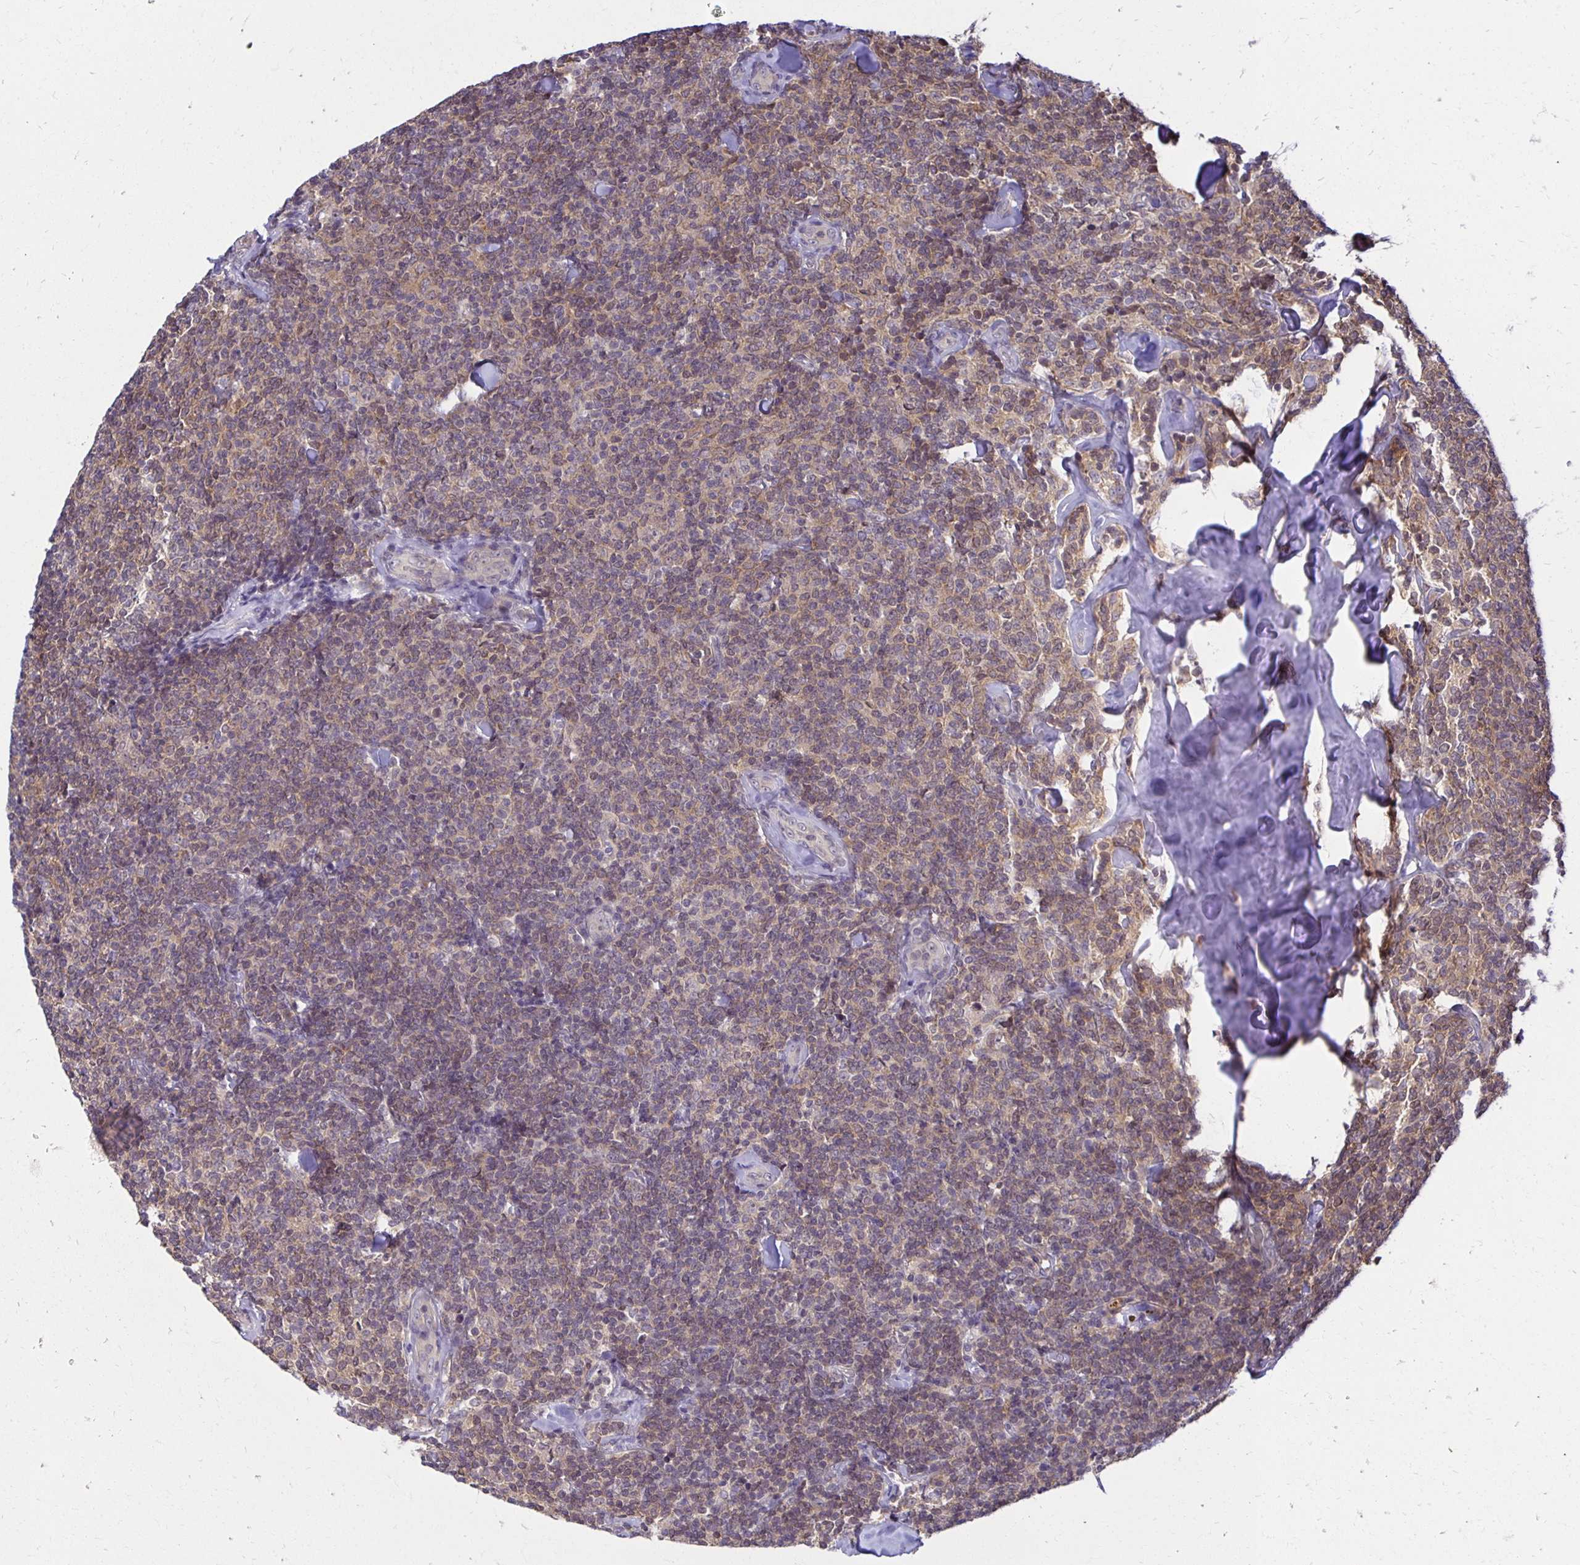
{"staining": {"intensity": "negative", "quantity": "none", "location": "none"}, "tissue": "lymphoma", "cell_type": "Tumor cells", "image_type": "cancer", "snomed": [{"axis": "morphology", "description": "Malignant lymphoma, non-Hodgkin's type, Low grade"}, {"axis": "topography", "description": "Lymph node"}], "caption": "An image of lymphoma stained for a protein demonstrates no brown staining in tumor cells. The staining is performed using DAB brown chromogen with nuclei counter-stained in using hematoxylin.", "gene": "MIEN1", "patient": {"sex": "female", "age": 56}}